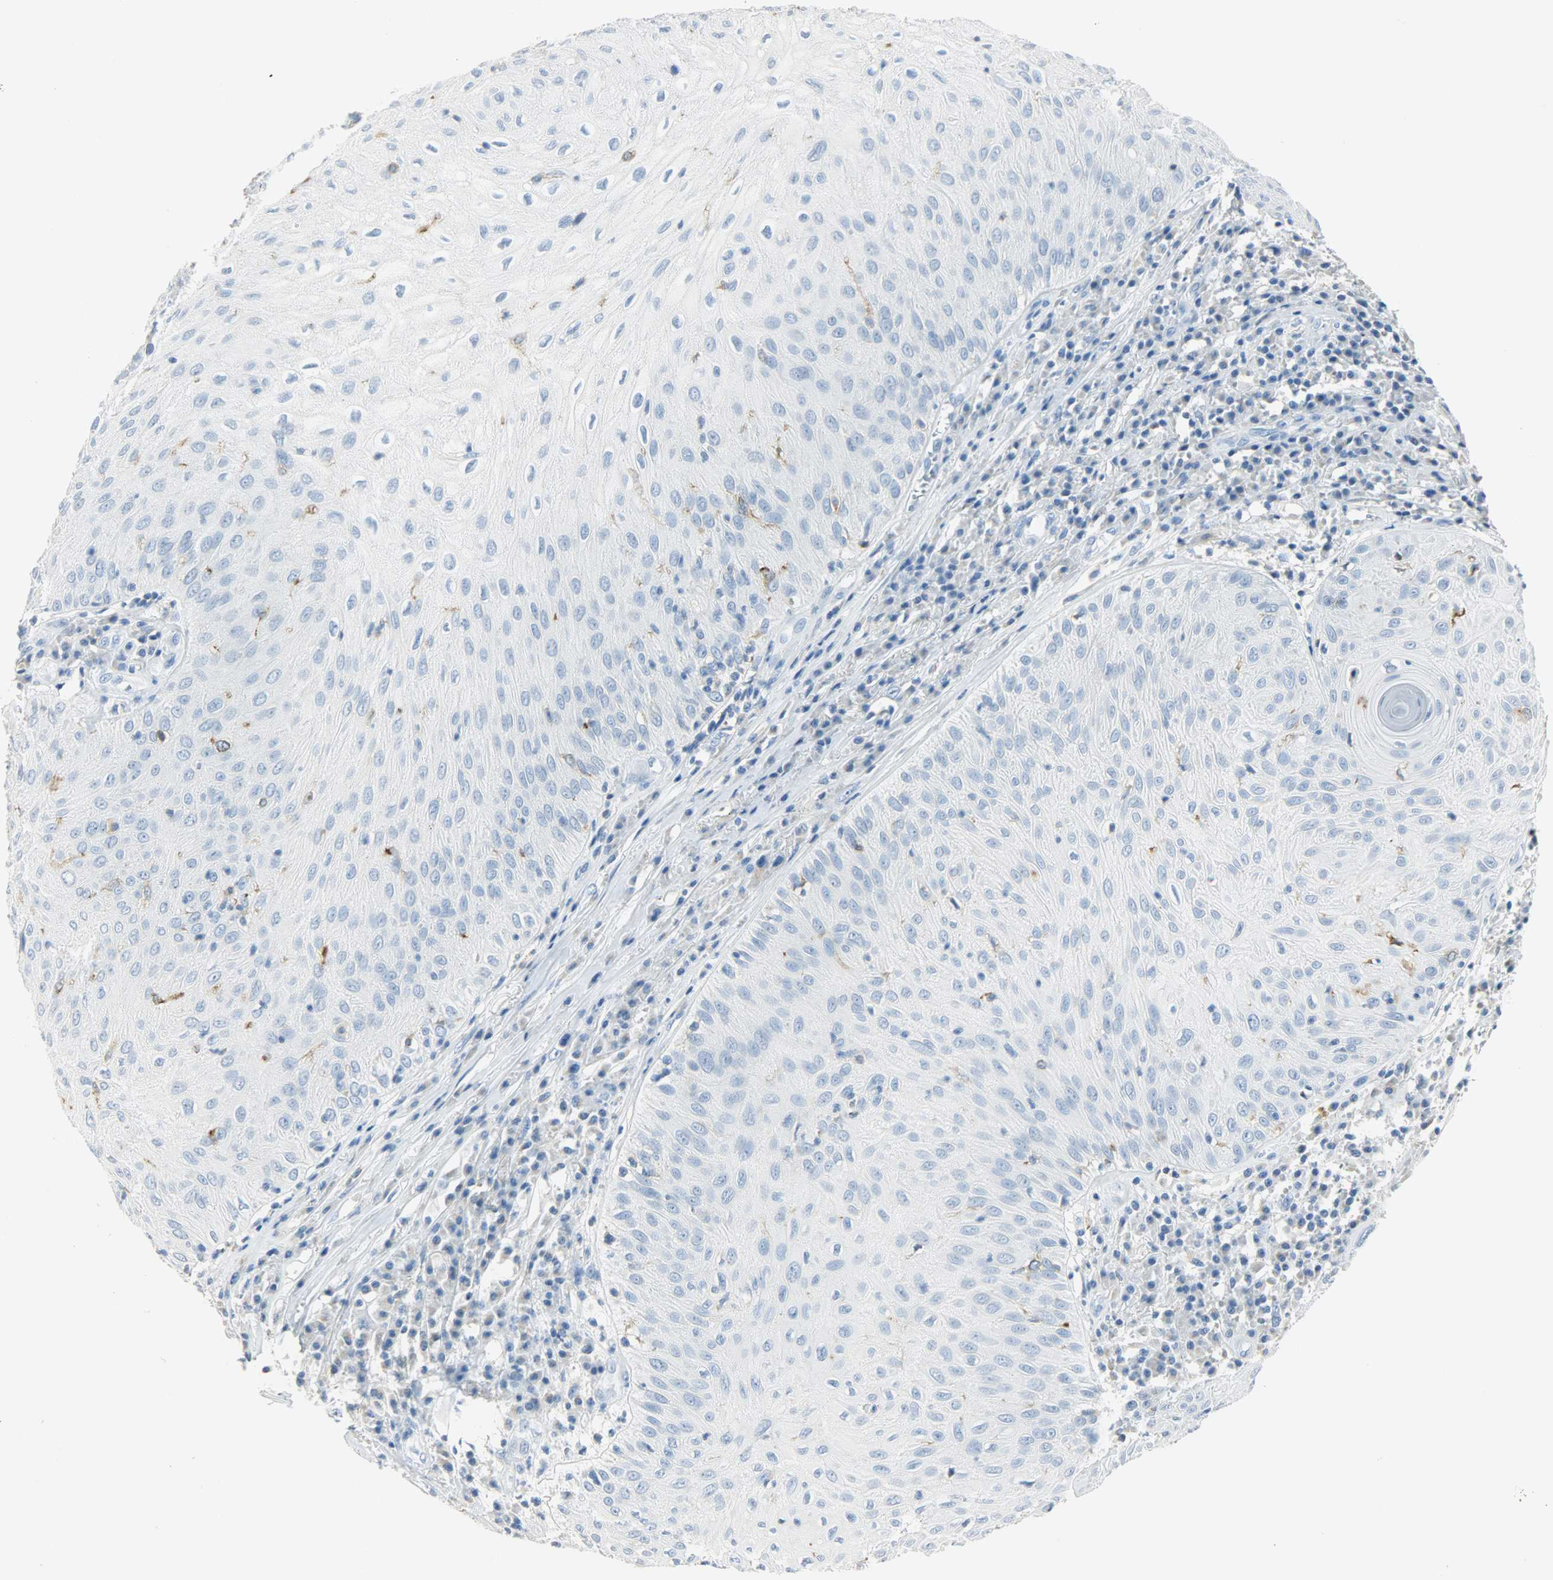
{"staining": {"intensity": "negative", "quantity": "none", "location": "none"}, "tissue": "skin cancer", "cell_type": "Tumor cells", "image_type": "cancer", "snomed": [{"axis": "morphology", "description": "Squamous cell carcinoma, NOS"}, {"axis": "topography", "description": "Skin"}], "caption": "Skin squamous cell carcinoma stained for a protein using IHC exhibits no expression tumor cells.", "gene": "PTPN6", "patient": {"sex": "male", "age": 65}}